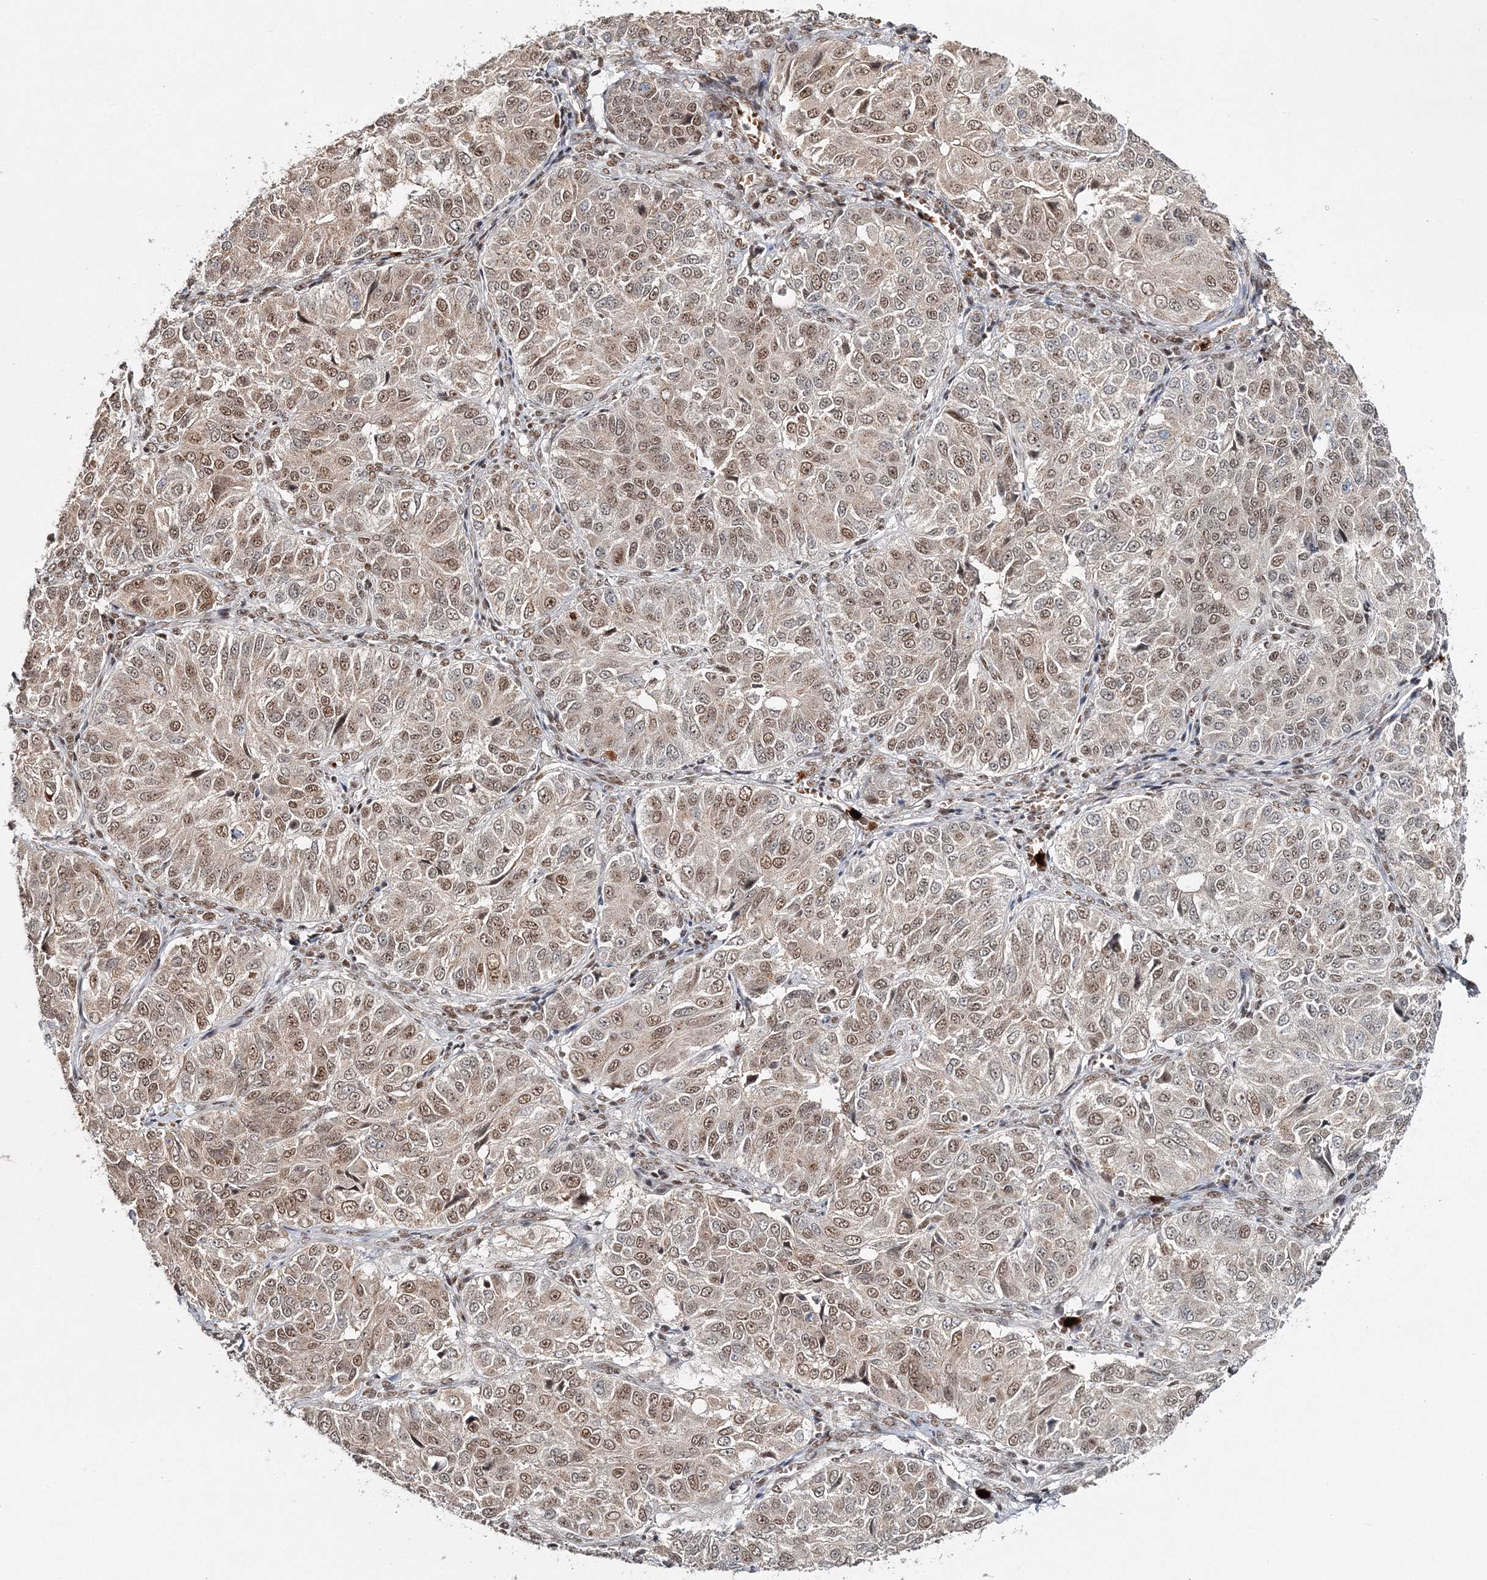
{"staining": {"intensity": "moderate", "quantity": ">75%", "location": "nuclear"}, "tissue": "ovarian cancer", "cell_type": "Tumor cells", "image_type": "cancer", "snomed": [{"axis": "morphology", "description": "Carcinoma, endometroid"}, {"axis": "topography", "description": "Ovary"}], "caption": "Human ovarian endometroid carcinoma stained with a brown dye demonstrates moderate nuclear positive positivity in approximately >75% of tumor cells.", "gene": "QRICH1", "patient": {"sex": "female", "age": 51}}